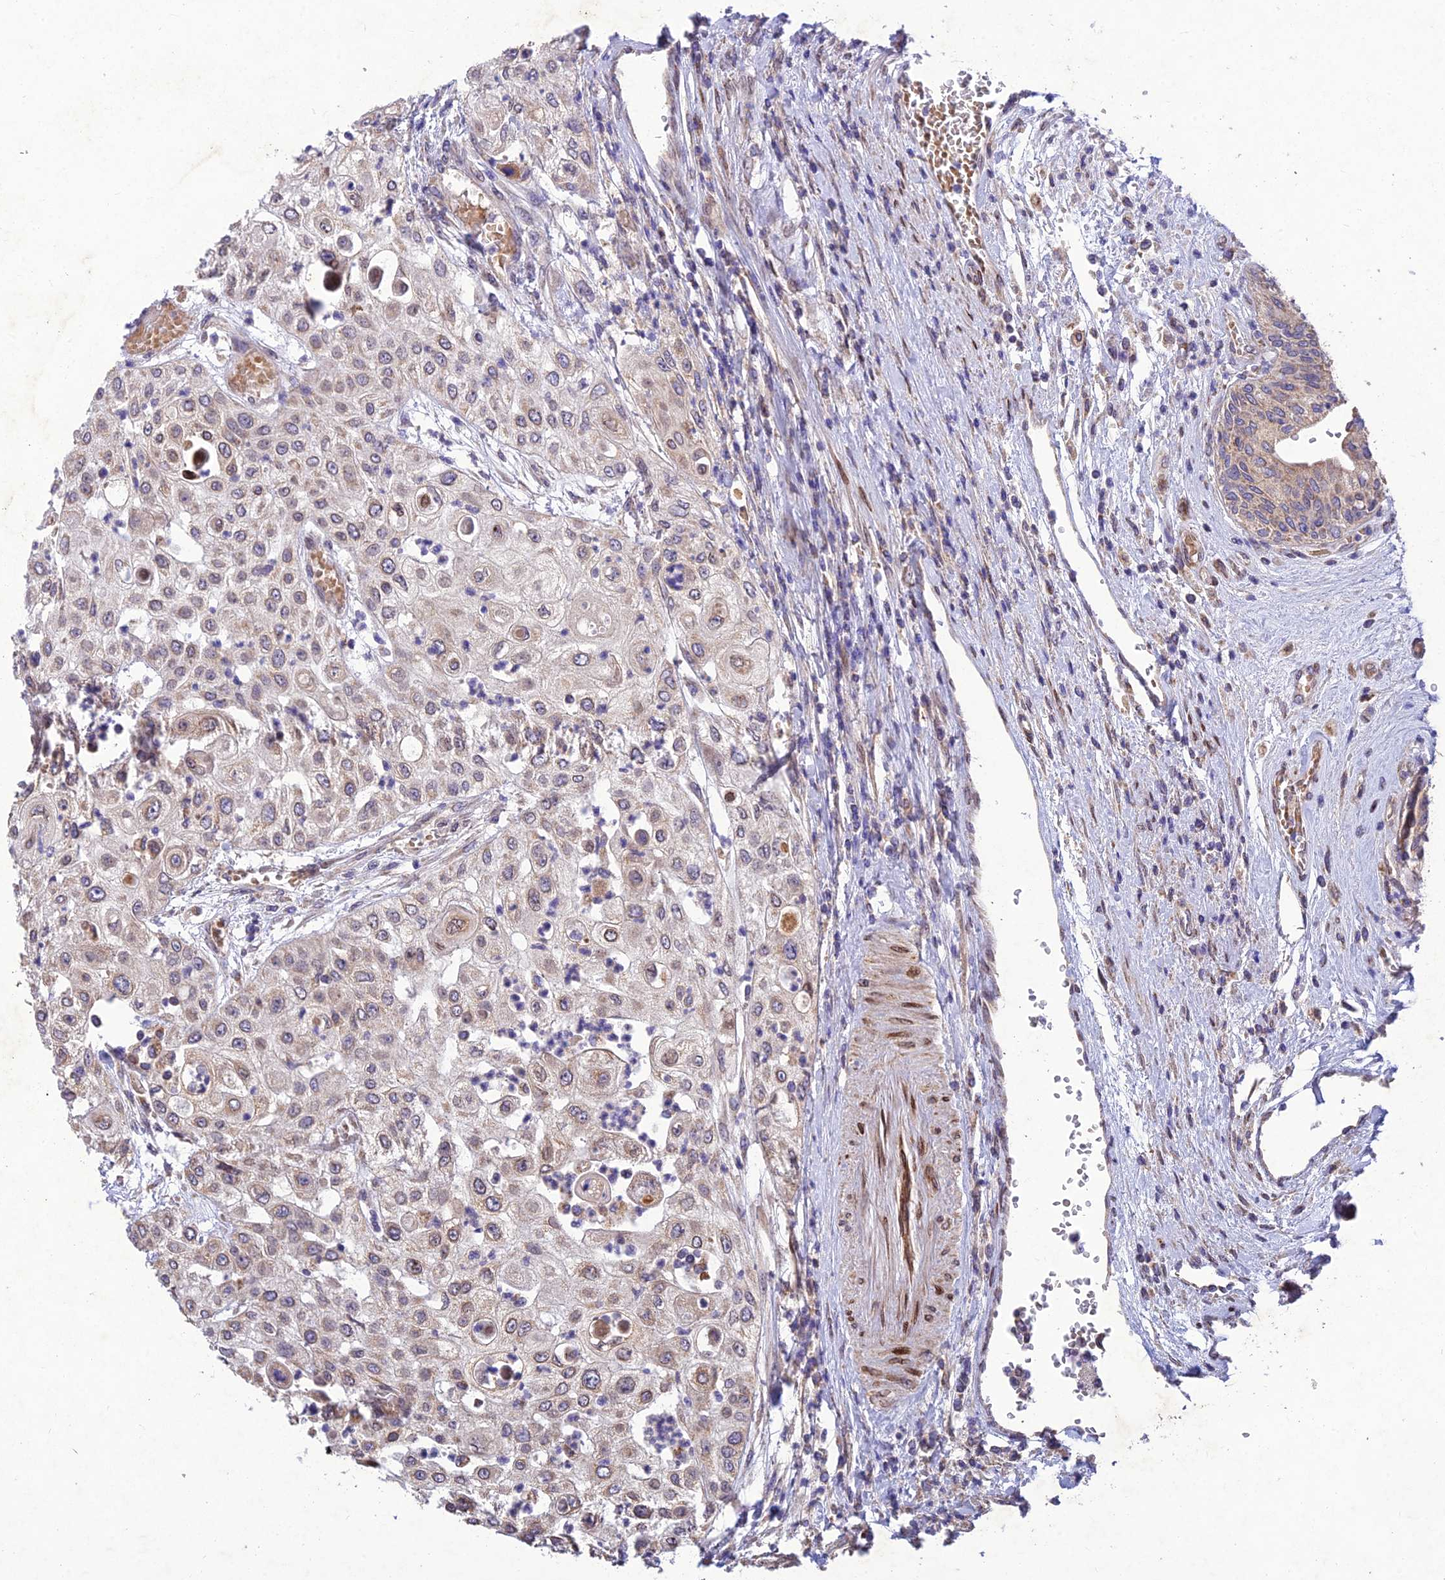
{"staining": {"intensity": "weak", "quantity": "25%-75%", "location": "cytoplasmic/membranous"}, "tissue": "urothelial cancer", "cell_type": "Tumor cells", "image_type": "cancer", "snomed": [{"axis": "morphology", "description": "Urothelial carcinoma, High grade"}, {"axis": "topography", "description": "Urinary bladder"}], "caption": "Immunohistochemistry (IHC) of urothelial carcinoma (high-grade) displays low levels of weak cytoplasmic/membranous expression in about 25%-75% of tumor cells.", "gene": "MGAT2", "patient": {"sex": "female", "age": 79}}